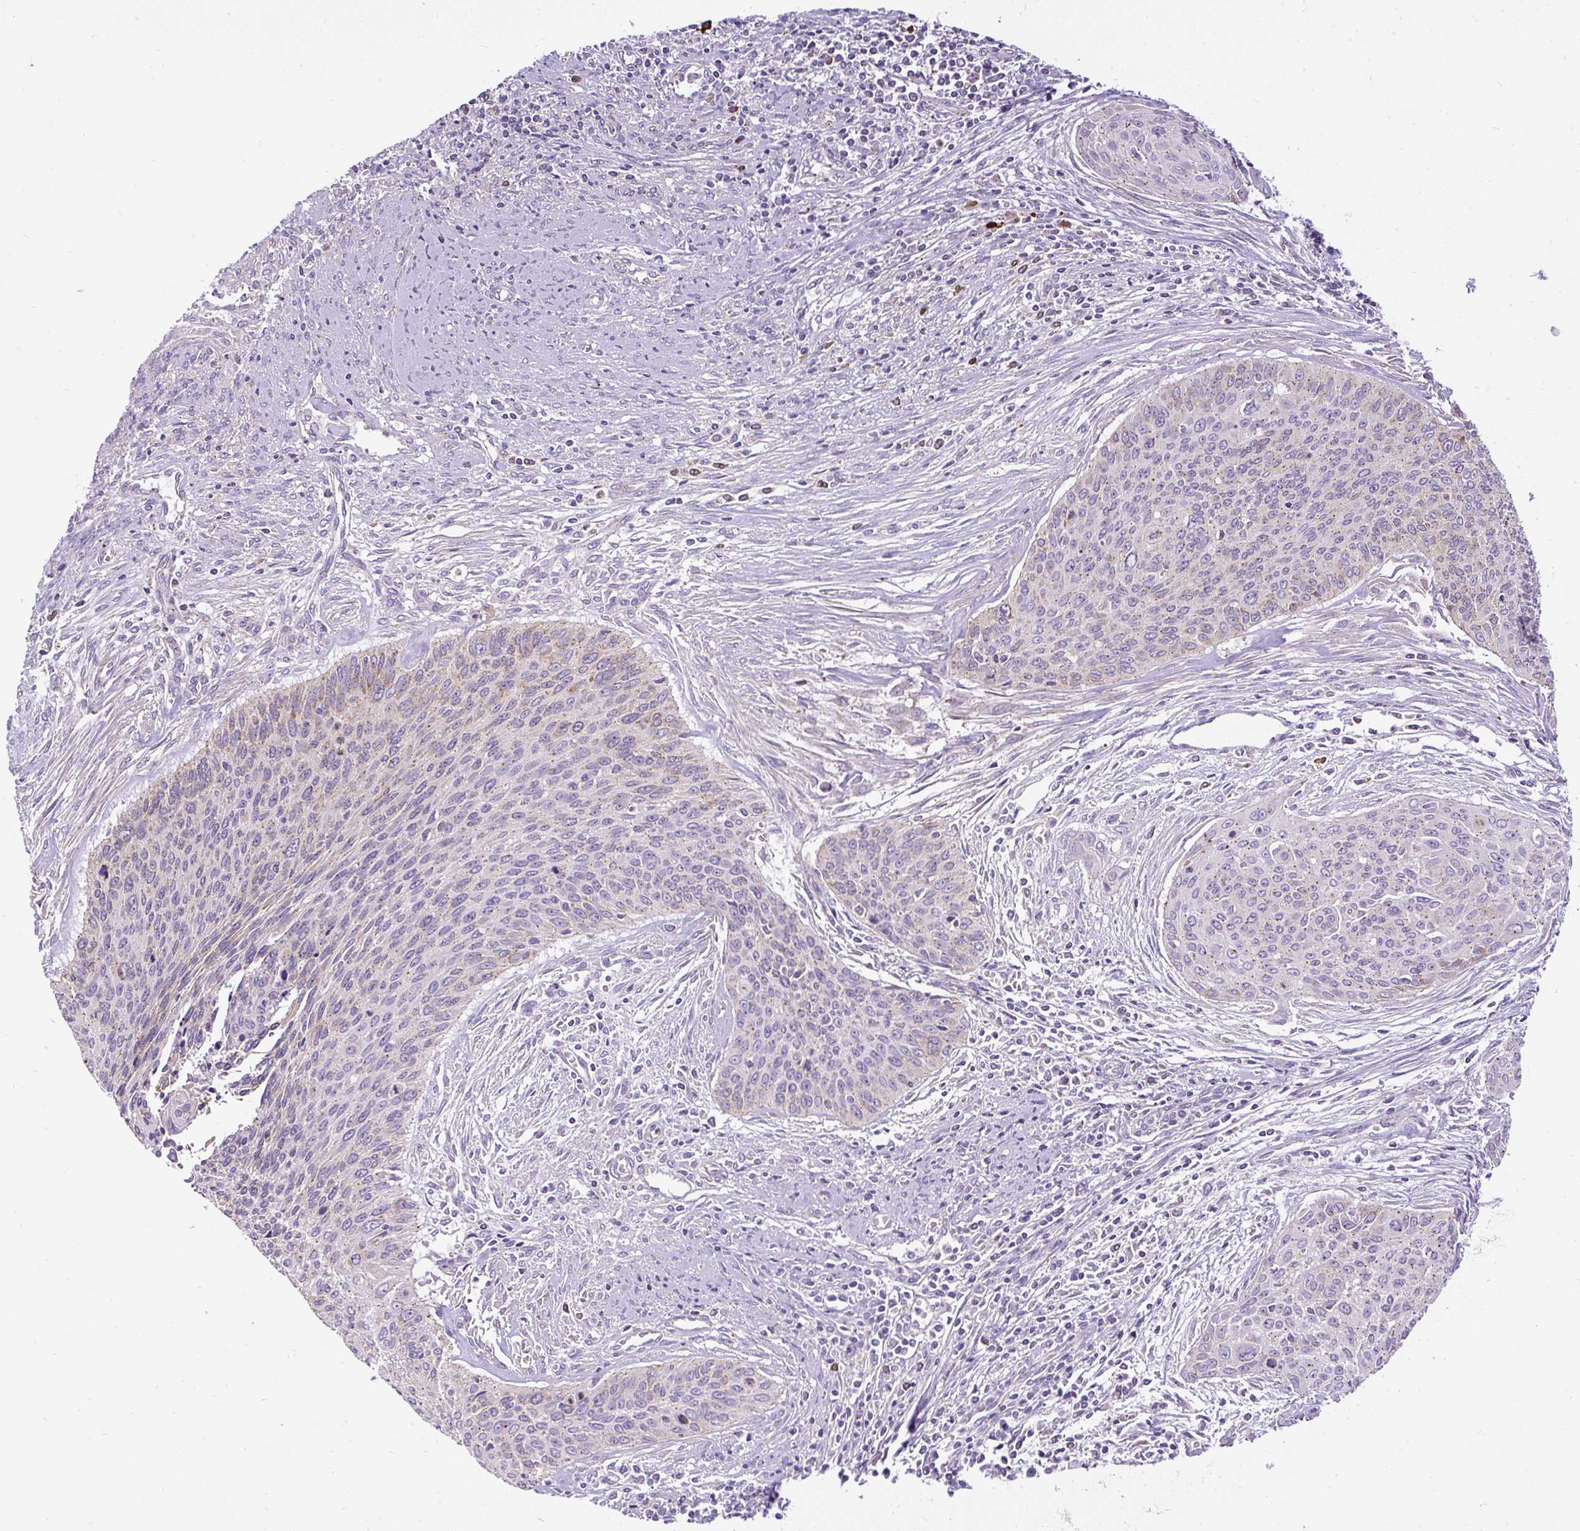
{"staining": {"intensity": "weak", "quantity": "<25%", "location": "cytoplasmic/membranous"}, "tissue": "cervical cancer", "cell_type": "Tumor cells", "image_type": "cancer", "snomed": [{"axis": "morphology", "description": "Squamous cell carcinoma, NOS"}, {"axis": "topography", "description": "Cervix"}], "caption": "Immunohistochemistry (IHC) of human squamous cell carcinoma (cervical) demonstrates no expression in tumor cells.", "gene": "CFAP47", "patient": {"sex": "female", "age": 55}}